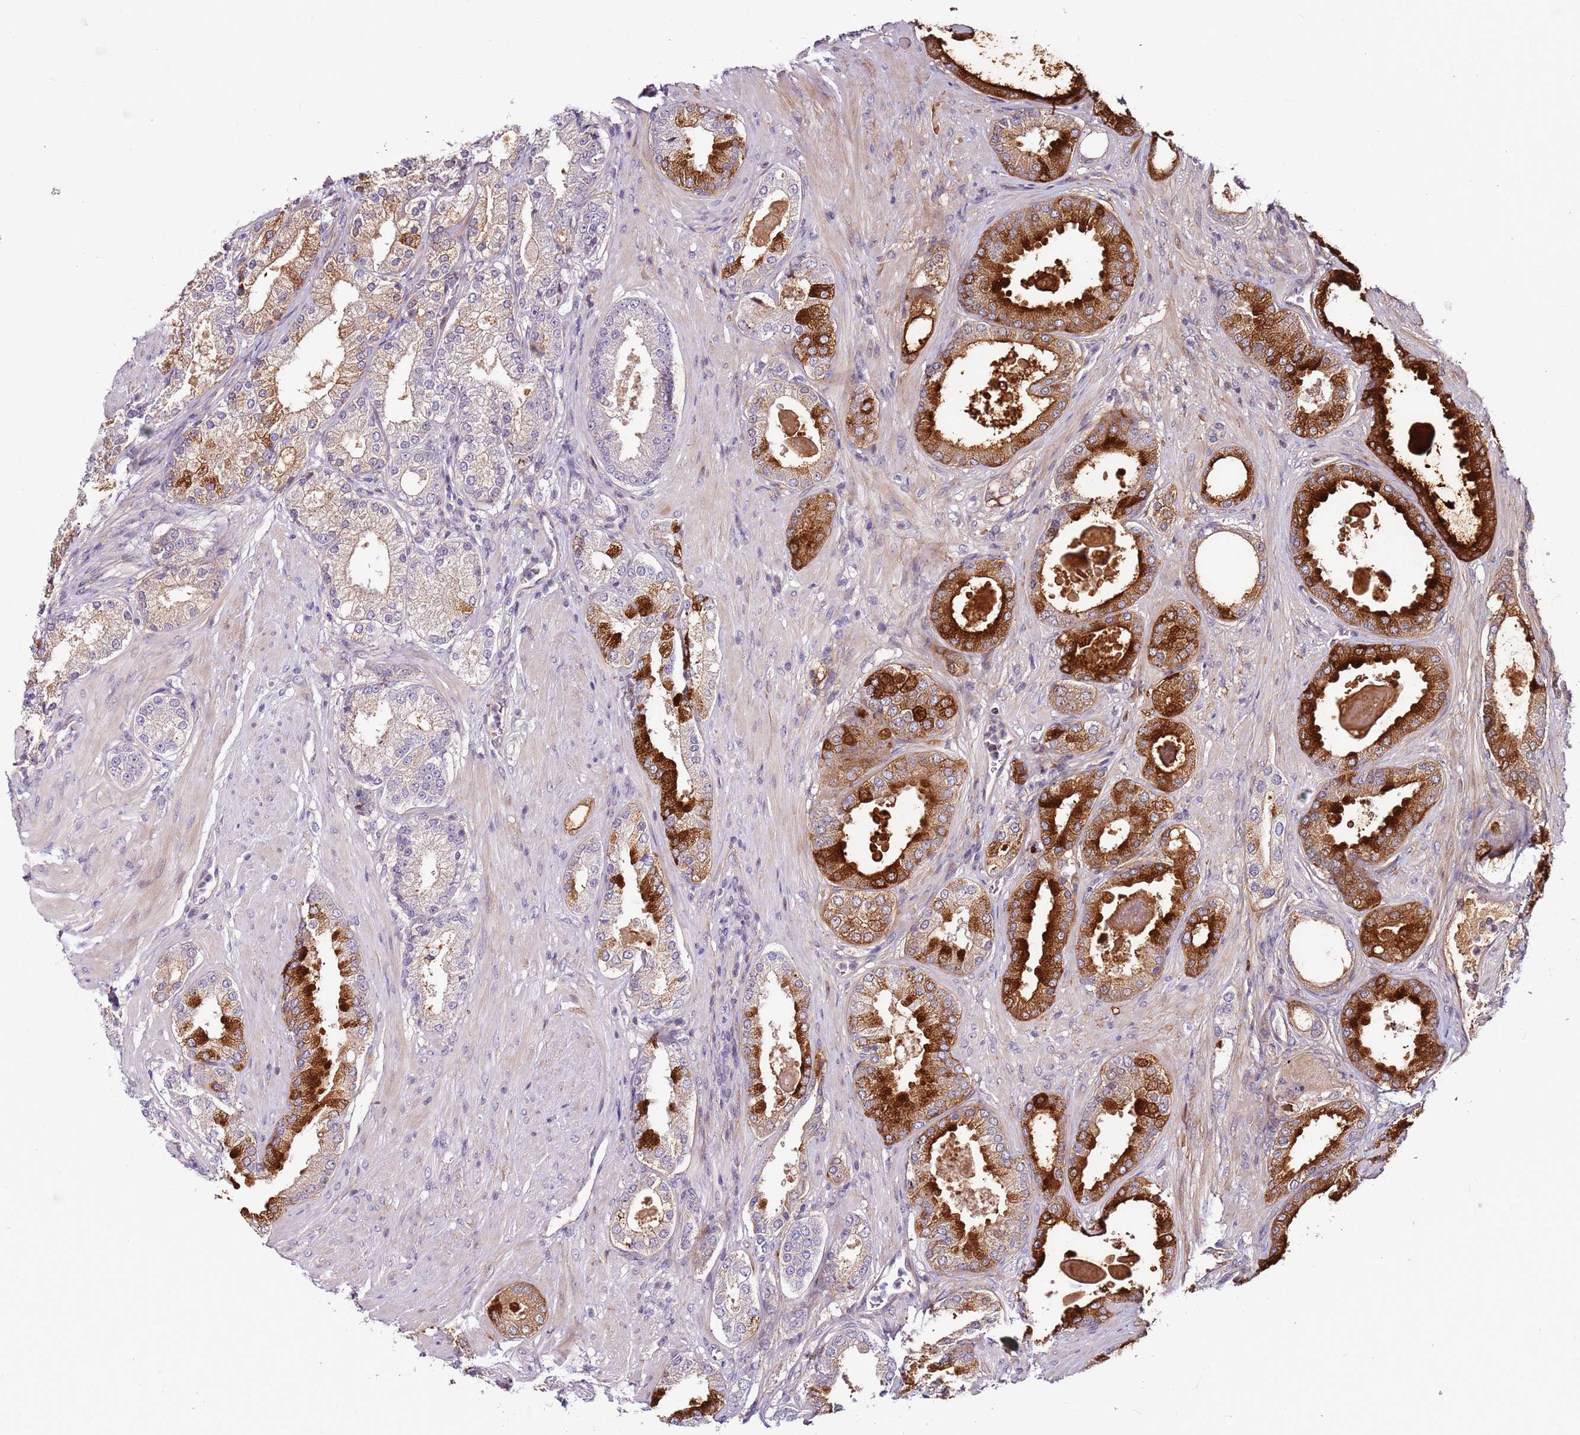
{"staining": {"intensity": "strong", "quantity": "25%-75%", "location": "cytoplasmic/membranous"}, "tissue": "prostate cancer", "cell_type": "Tumor cells", "image_type": "cancer", "snomed": [{"axis": "morphology", "description": "Adenocarcinoma, Low grade"}, {"axis": "topography", "description": "Prostate"}], "caption": "Prostate cancer (low-grade adenocarcinoma) was stained to show a protein in brown. There is high levels of strong cytoplasmic/membranous staining in approximately 25%-75% of tumor cells.", "gene": "MTG2", "patient": {"sex": "male", "age": 59}}